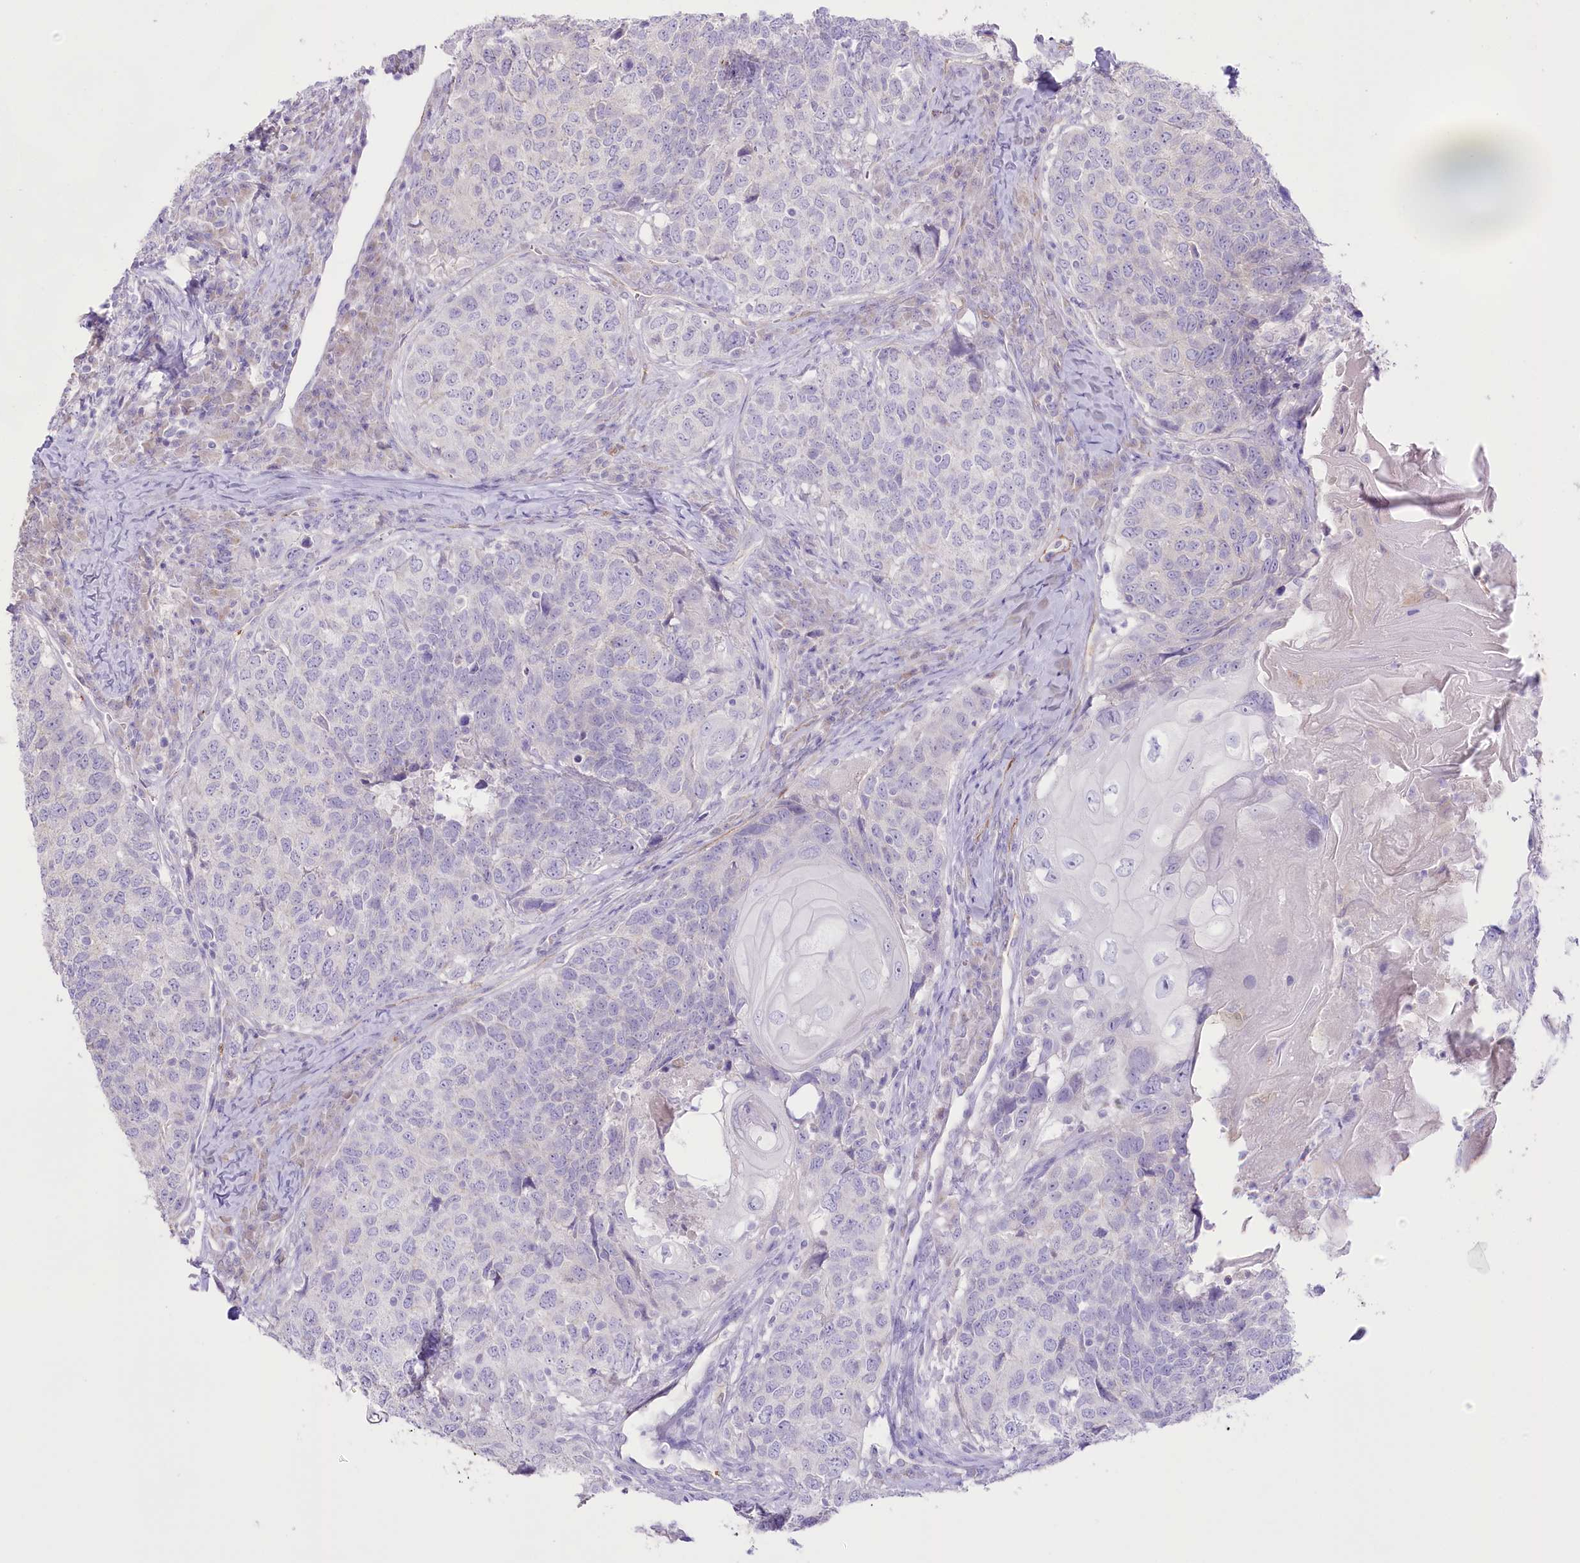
{"staining": {"intensity": "negative", "quantity": "none", "location": "none"}, "tissue": "head and neck cancer", "cell_type": "Tumor cells", "image_type": "cancer", "snomed": [{"axis": "morphology", "description": "Squamous cell carcinoma, NOS"}, {"axis": "topography", "description": "Head-Neck"}], "caption": "The micrograph reveals no significant expression in tumor cells of head and neck cancer. (Stains: DAB IHC with hematoxylin counter stain, Microscopy: brightfield microscopy at high magnification).", "gene": "SLC39A10", "patient": {"sex": "male", "age": 66}}